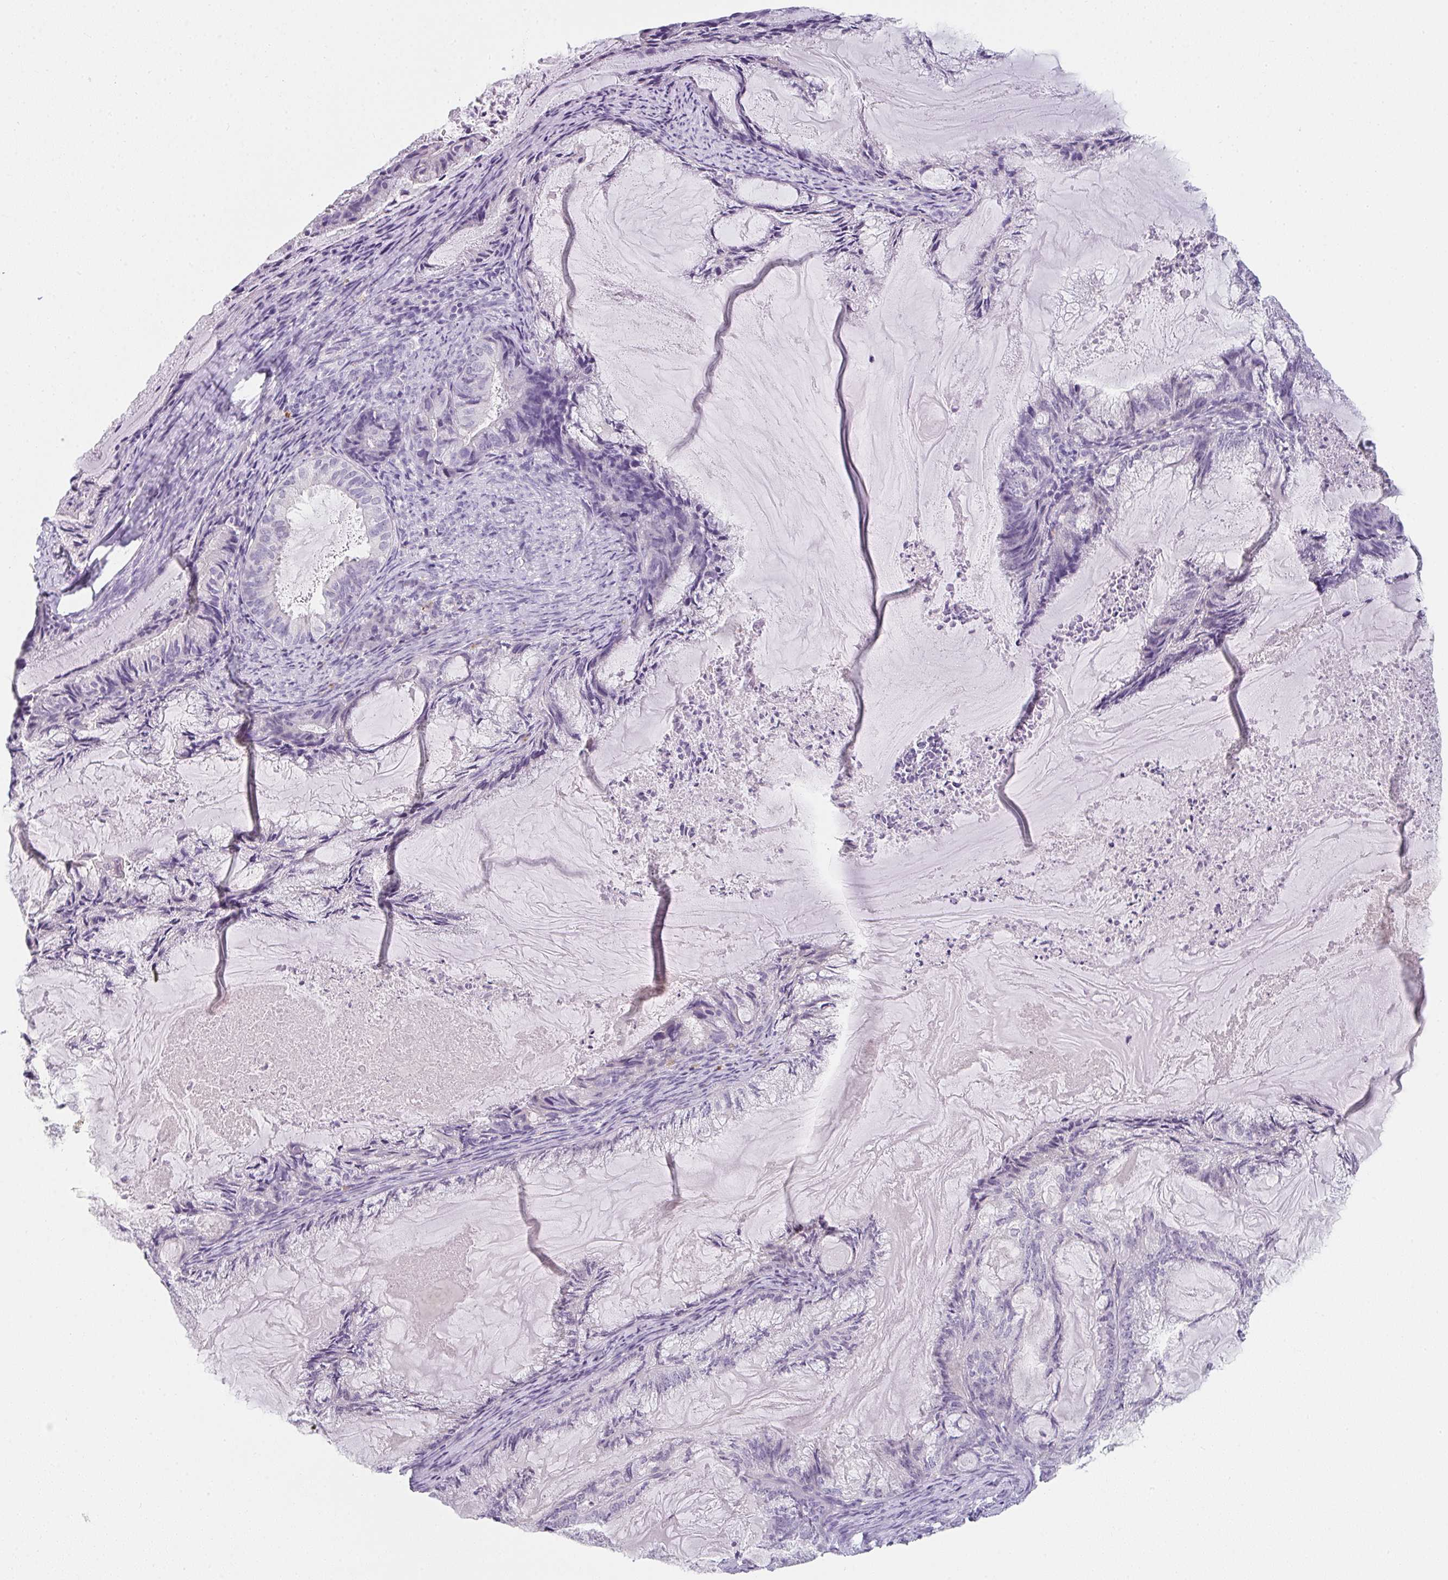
{"staining": {"intensity": "negative", "quantity": "none", "location": "none"}, "tissue": "endometrial cancer", "cell_type": "Tumor cells", "image_type": "cancer", "snomed": [{"axis": "morphology", "description": "Adenocarcinoma, NOS"}, {"axis": "topography", "description": "Endometrium"}], "caption": "DAB (3,3'-diaminobenzidine) immunohistochemical staining of endometrial cancer (adenocarcinoma) reveals no significant positivity in tumor cells. (DAB (3,3'-diaminobenzidine) immunohistochemistry (IHC), high magnification).", "gene": "C1QTNF8", "patient": {"sex": "female", "age": 86}}